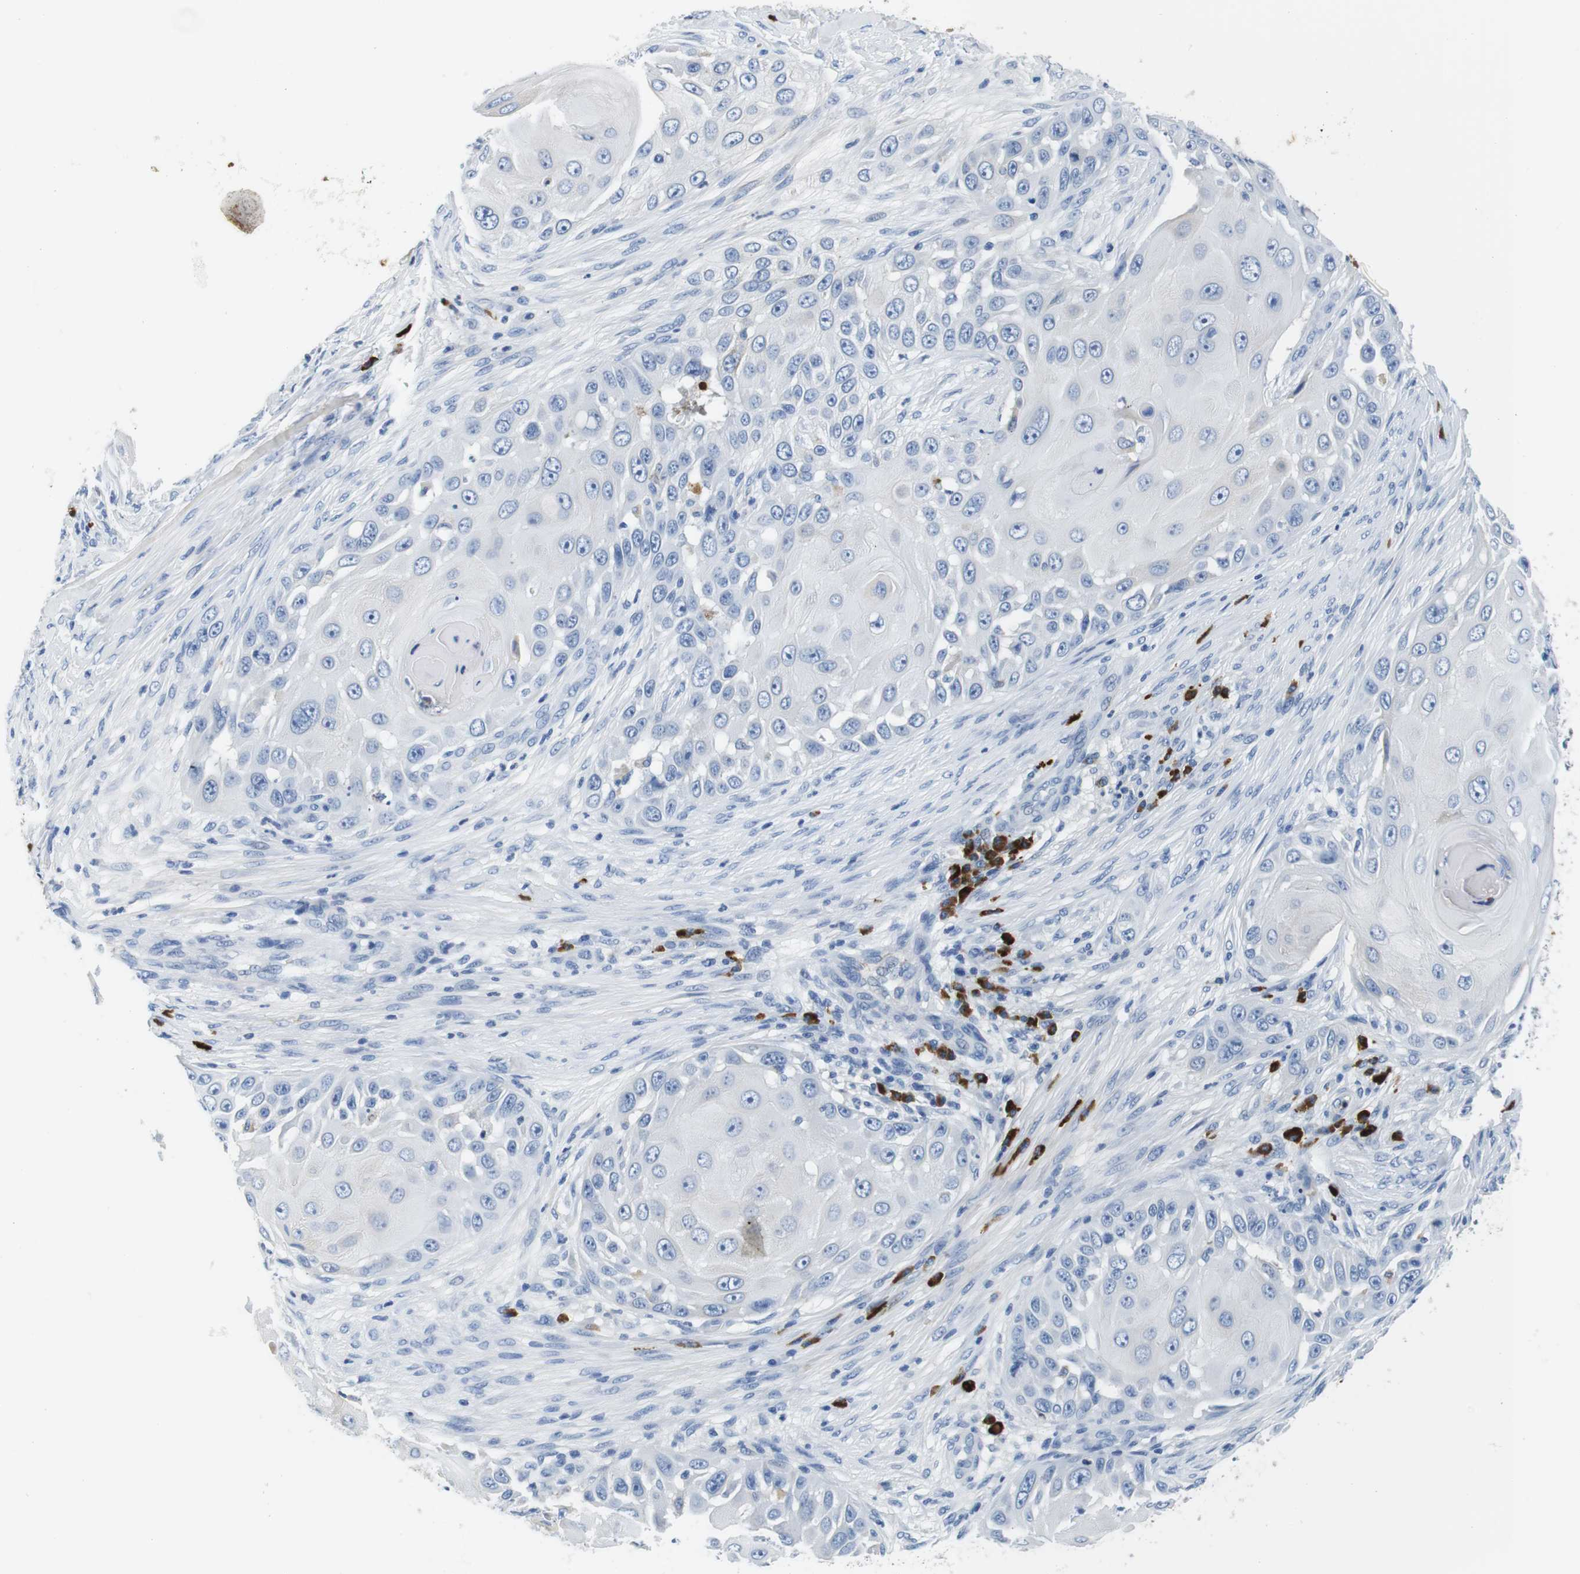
{"staining": {"intensity": "negative", "quantity": "none", "location": "none"}, "tissue": "skin cancer", "cell_type": "Tumor cells", "image_type": "cancer", "snomed": [{"axis": "morphology", "description": "Squamous cell carcinoma, NOS"}, {"axis": "topography", "description": "Skin"}], "caption": "Tumor cells show no significant expression in skin cancer (squamous cell carcinoma).", "gene": "IGKC", "patient": {"sex": "female", "age": 44}}